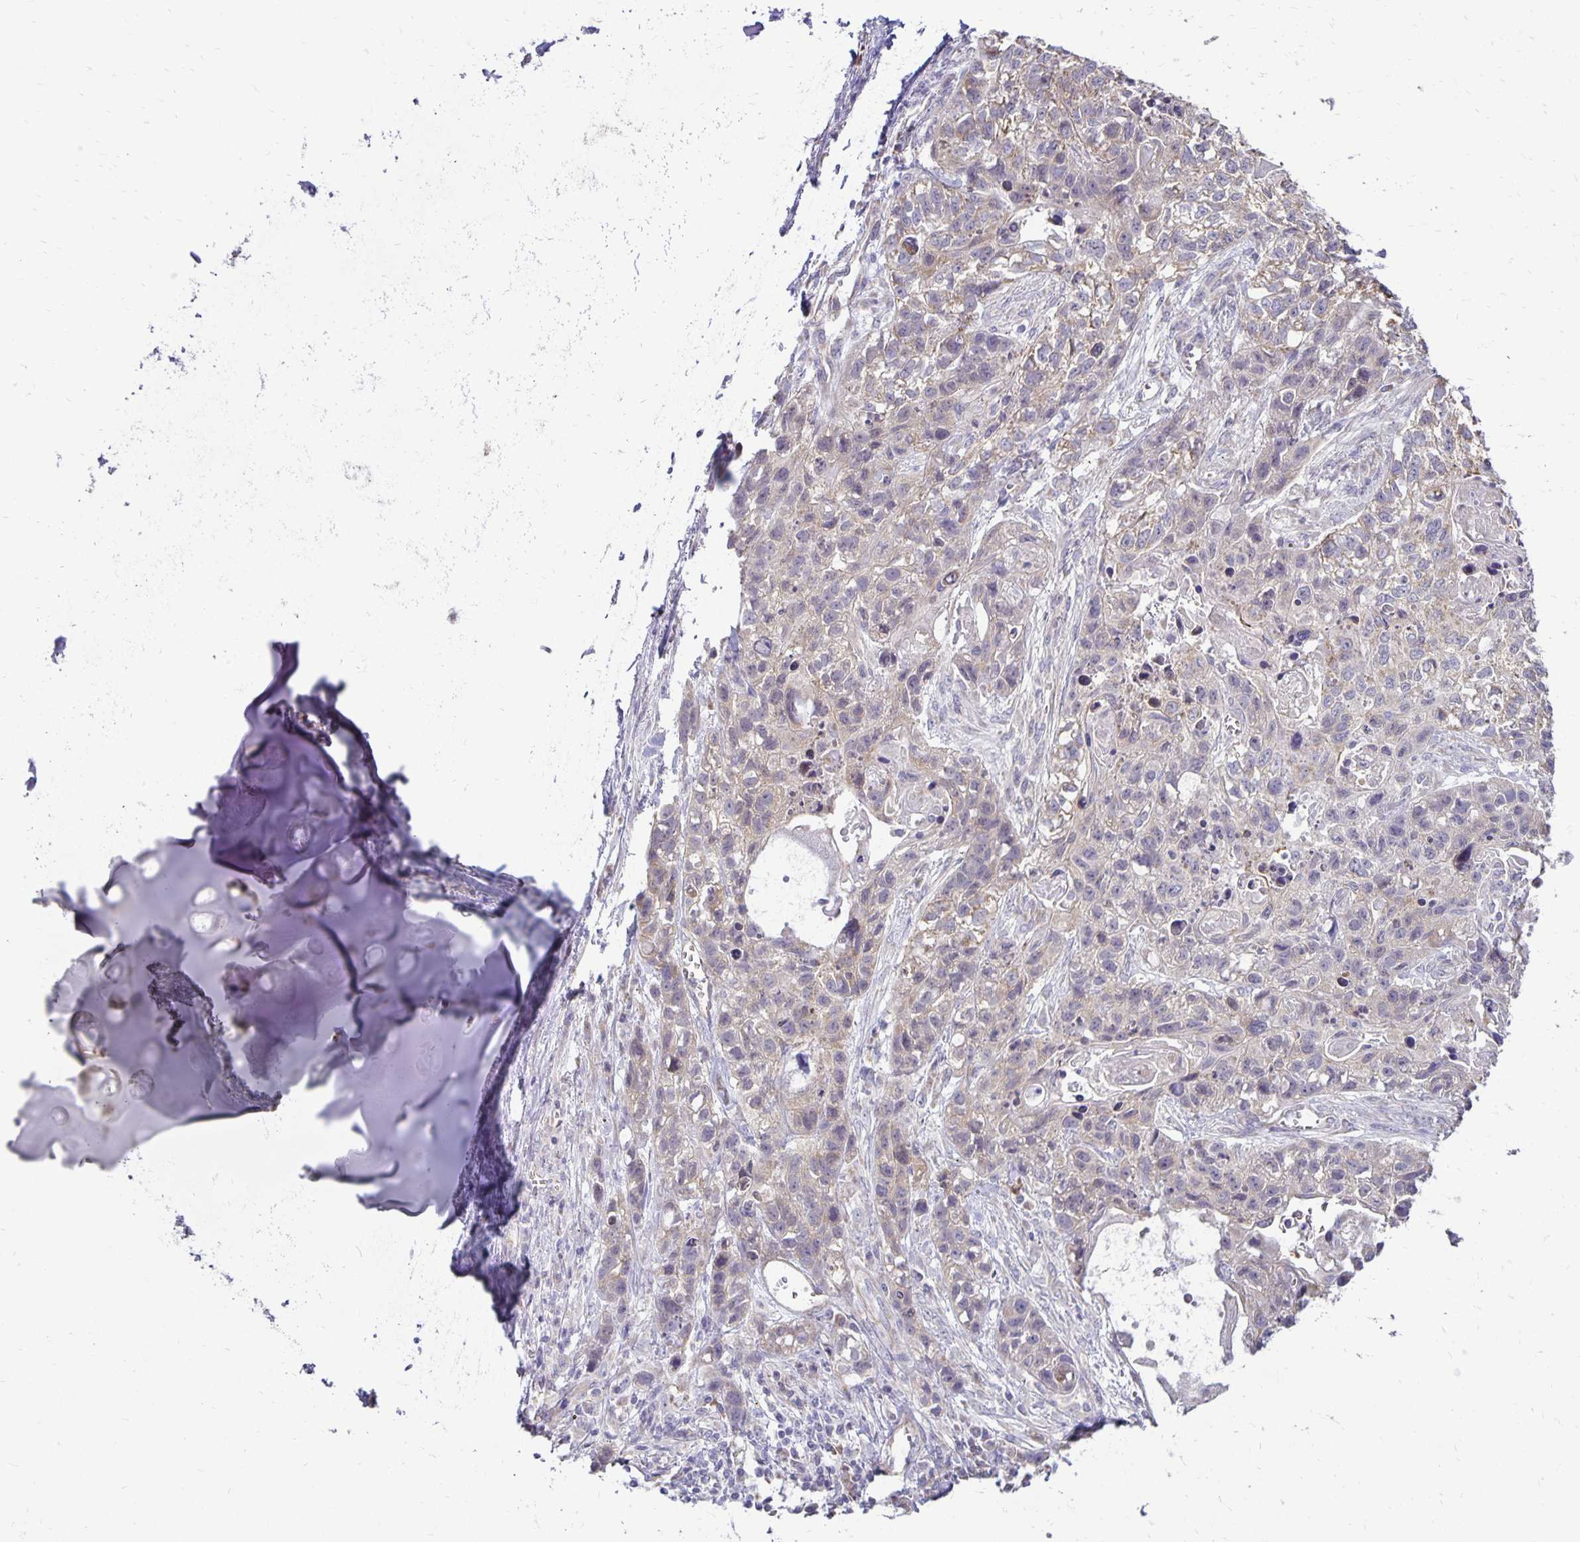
{"staining": {"intensity": "negative", "quantity": "none", "location": "none"}, "tissue": "lung cancer", "cell_type": "Tumor cells", "image_type": "cancer", "snomed": [{"axis": "morphology", "description": "Squamous cell carcinoma, NOS"}, {"axis": "topography", "description": "Lung"}], "caption": "Human lung cancer stained for a protein using immunohistochemistry (IHC) reveals no positivity in tumor cells.", "gene": "FN3K", "patient": {"sex": "male", "age": 74}}